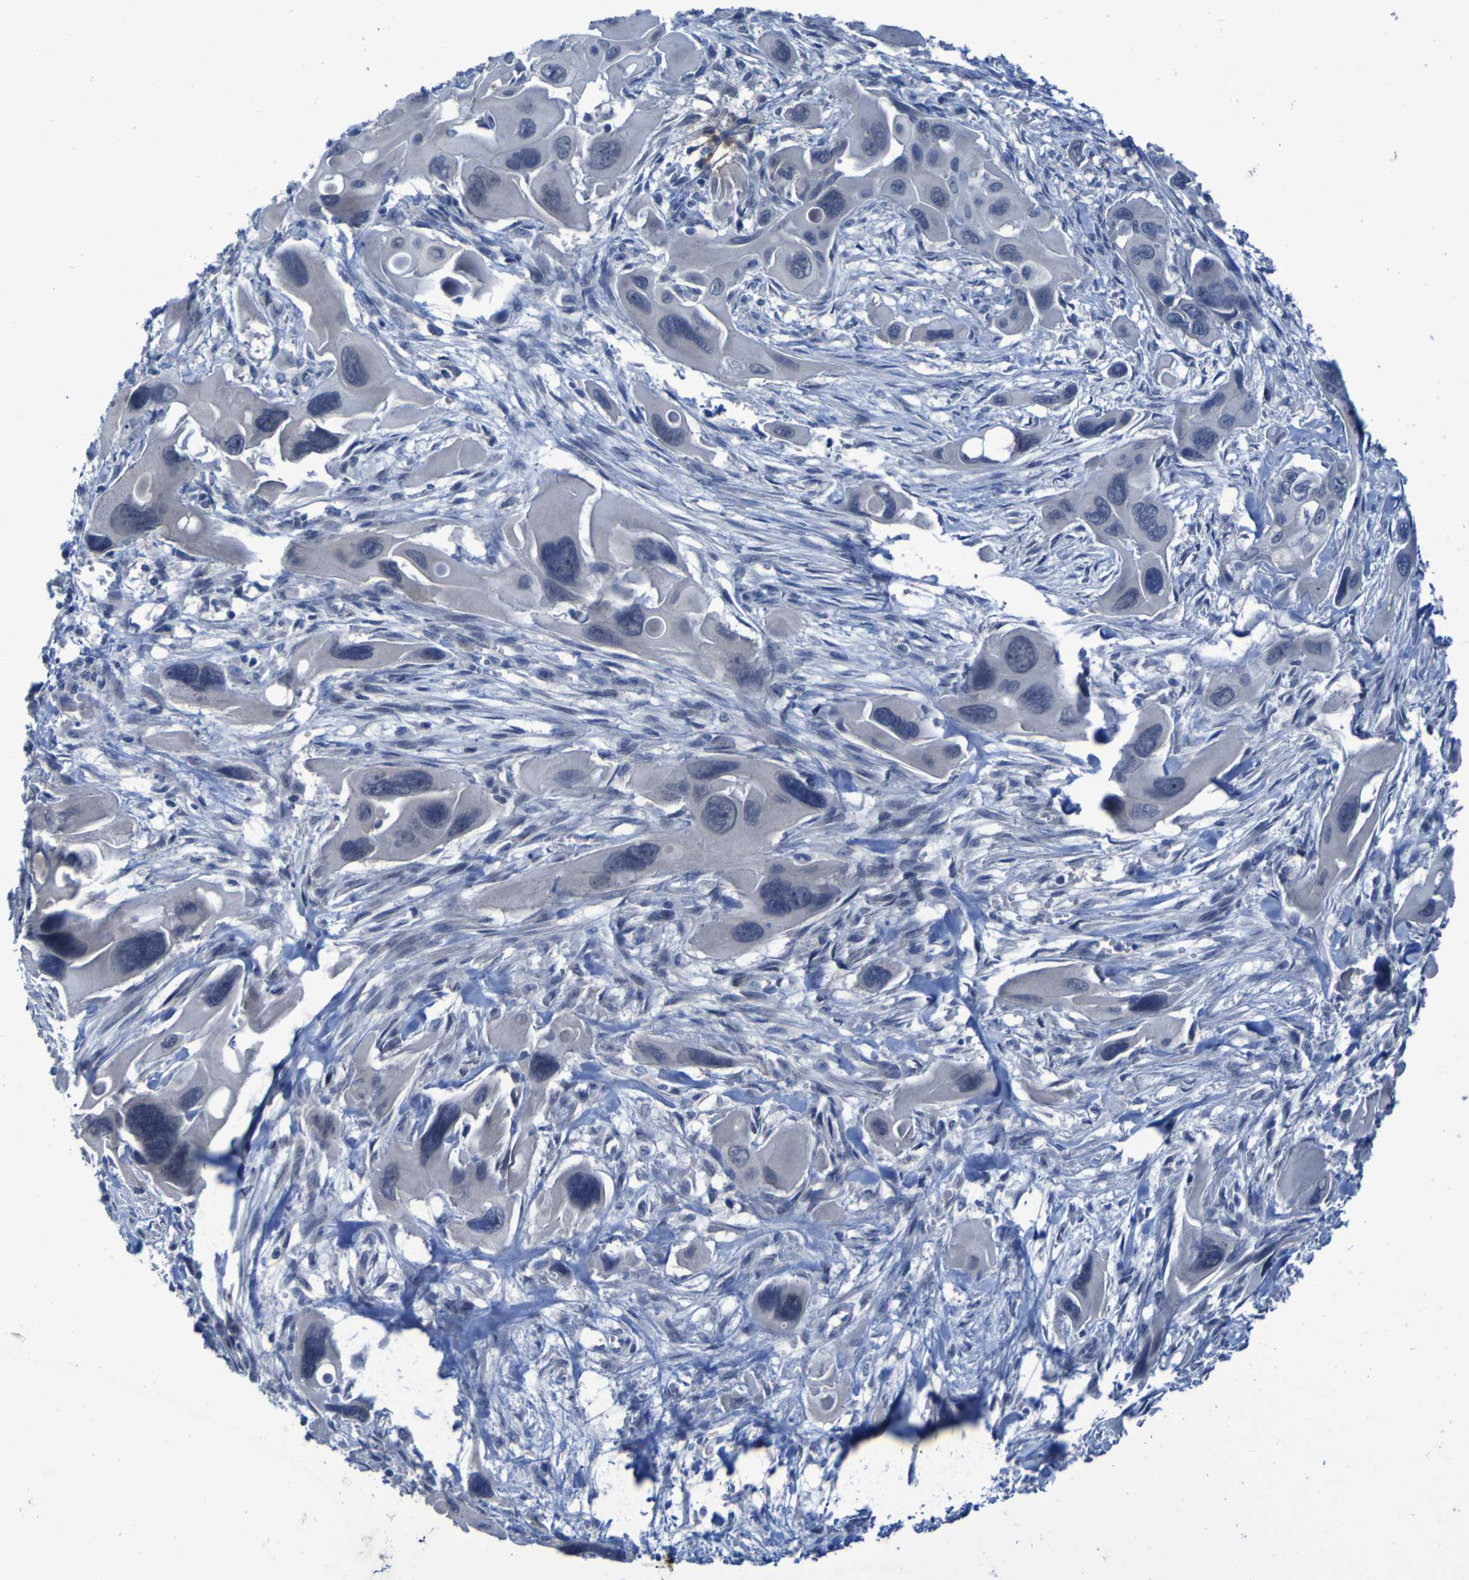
{"staining": {"intensity": "negative", "quantity": "none", "location": "none"}, "tissue": "pancreatic cancer", "cell_type": "Tumor cells", "image_type": "cancer", "snomed": [{"axis": "morphology", "description": "Adenocarcinoma, NOS"}, {"axis": "topography", "description": "Pancreas"}], "caption": "DAB immunohistochemical staining of pancreatic cancer (adenocarcinoma) exhibits no significant positivity in tumor cells. Brightfield microscopy of immunohistochemistry stained with DAB (3,3'-diaminobenzidine) (brown) and hematoxylin (blue), captured at high magnification.", "gene": "CLDN18", "patient": {"sex": "male", "age": 73}}